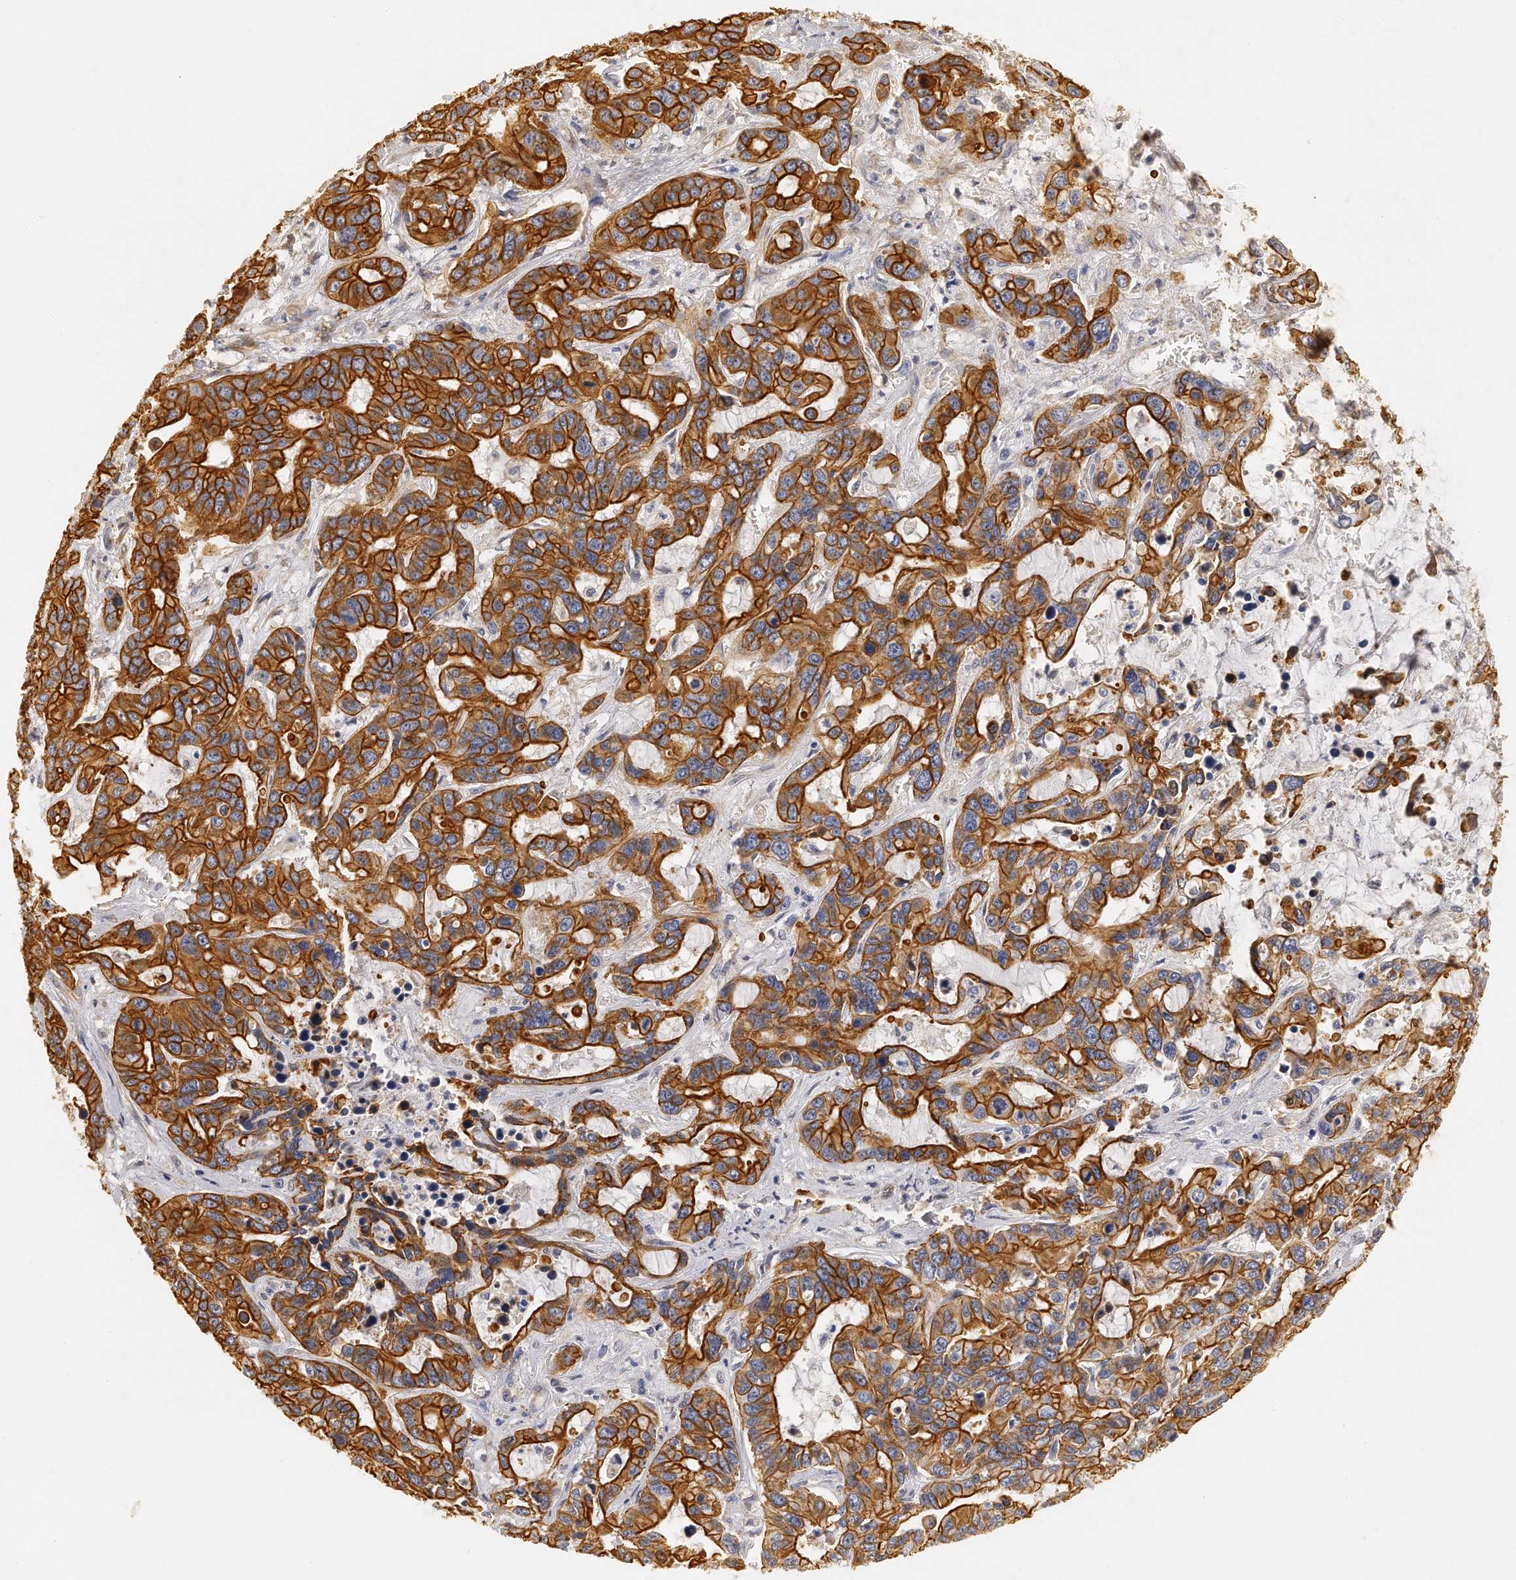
{"staining": {"intensity": "strong", "quantity": ">75%", "location": "cytoplasmic/membranous"}, "tissue": "liver cancer", "cell_type": "Tumor cells", "image_type": "cancer", "snomed": [{"axis": "morphology", "description": "Cholangiocarcinoma"}, {"axis": "topography", "description": "Liver"}], "caption": "Immunohistochemistry staining of cholangiocarcinoma (liver), which exhibits high levels of strong cytoplasmic/membranous staining in about >75% of tumor cells indicating strong cytoplasmic/membranous protein staining. The staining was performed using DAB (3,3'-diaminobenzidine) (brown) for protein detection and nuclei were counterstained in hematoxylin (blue).", "gene": "CHST7", "patient": {"sex": "female", "age": 65}}